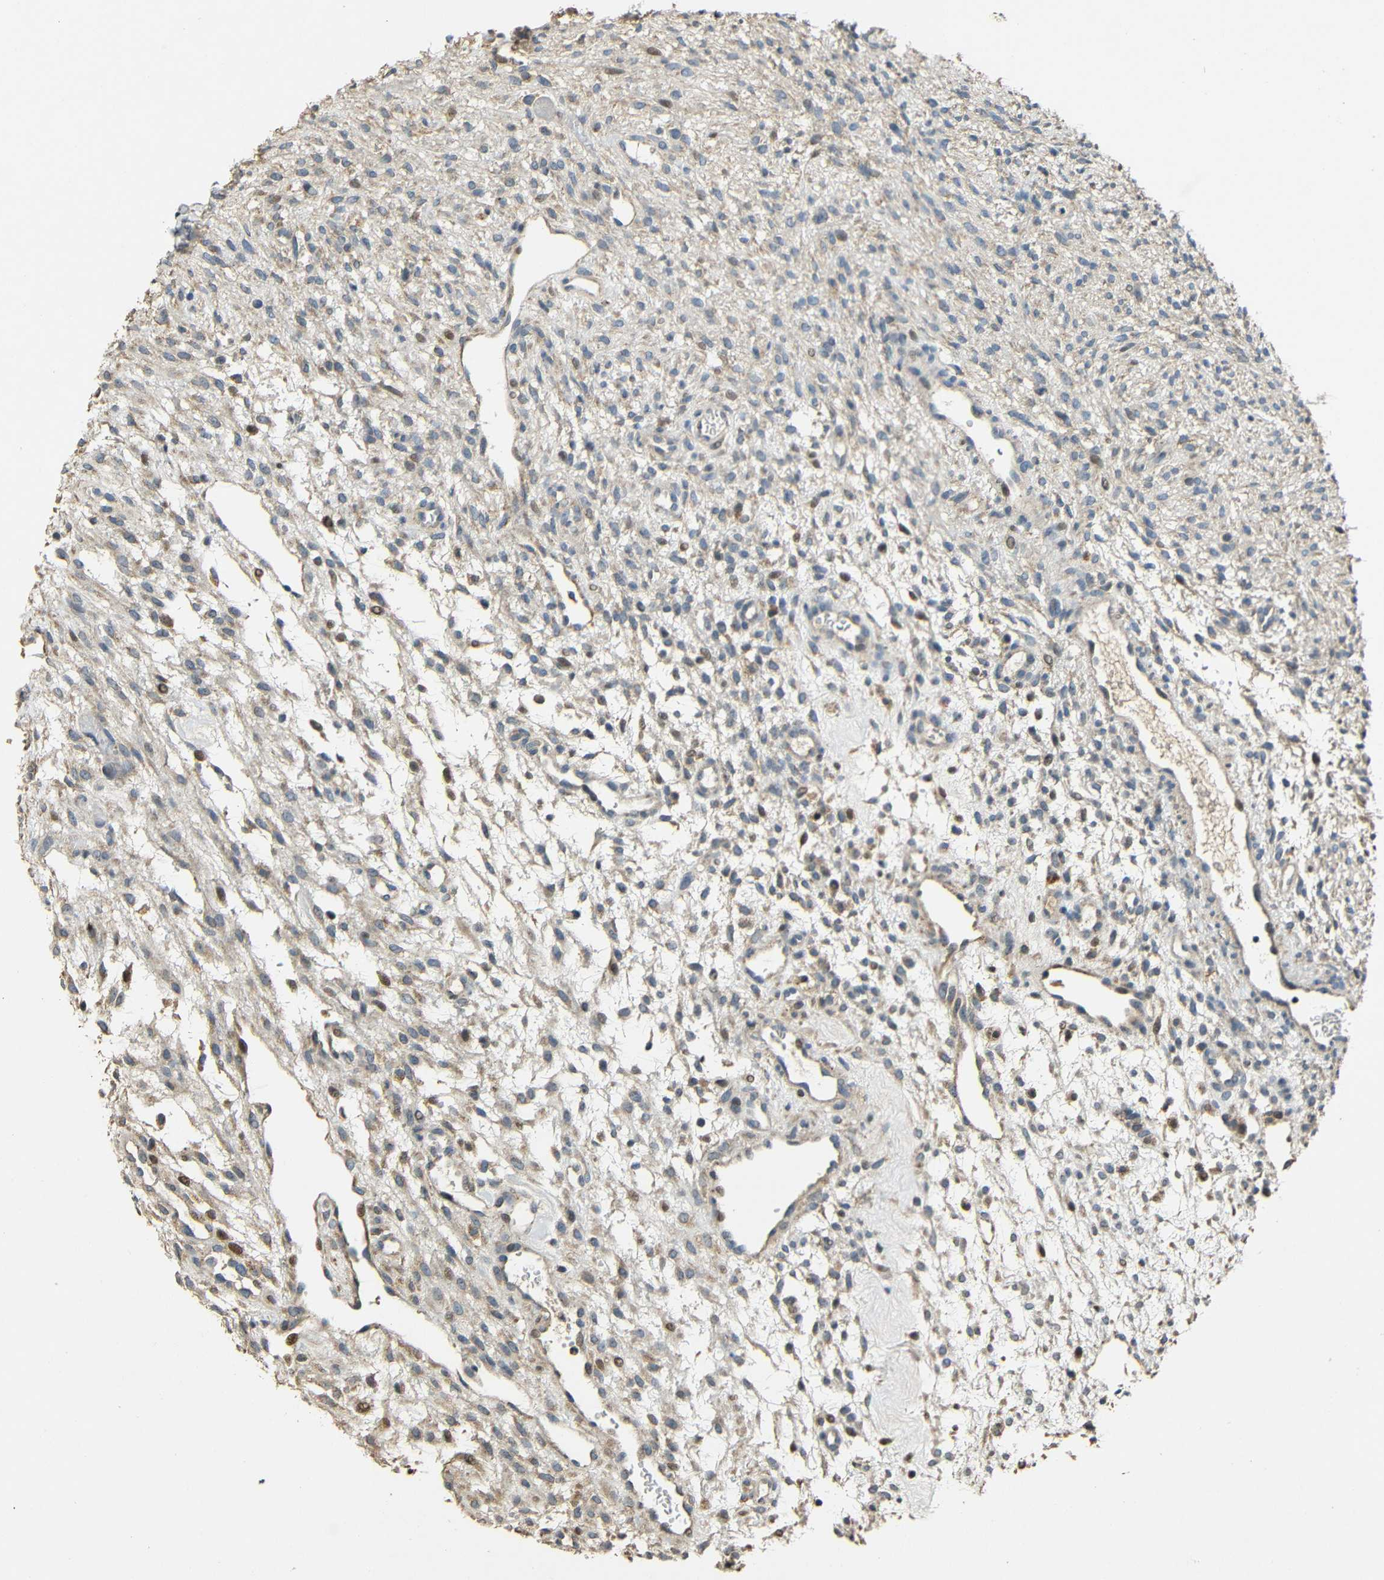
{"staining": {"intensity": "weak", "quantity": "25%-75%", "location": "cytoplasmic/membranous"}, "tissue": "ovary", "cell_type": "Ovarian stroma cells", "image_type": "normal", "snomed": [{"axis": "morphology", "description": "Normal tissue, NOS"}, {"axis": "morphology", "description": "Cyst, NOS"}, {"axis": "topography", "description": "Ovary"}], "caption": "Weak cytoplasmic/membranous staining is identified in about 25%-75% of ovarian stroma cells in normal ovary.", "gene": "KAZALD1", "patient": {"sex": "female", "age": 18}}